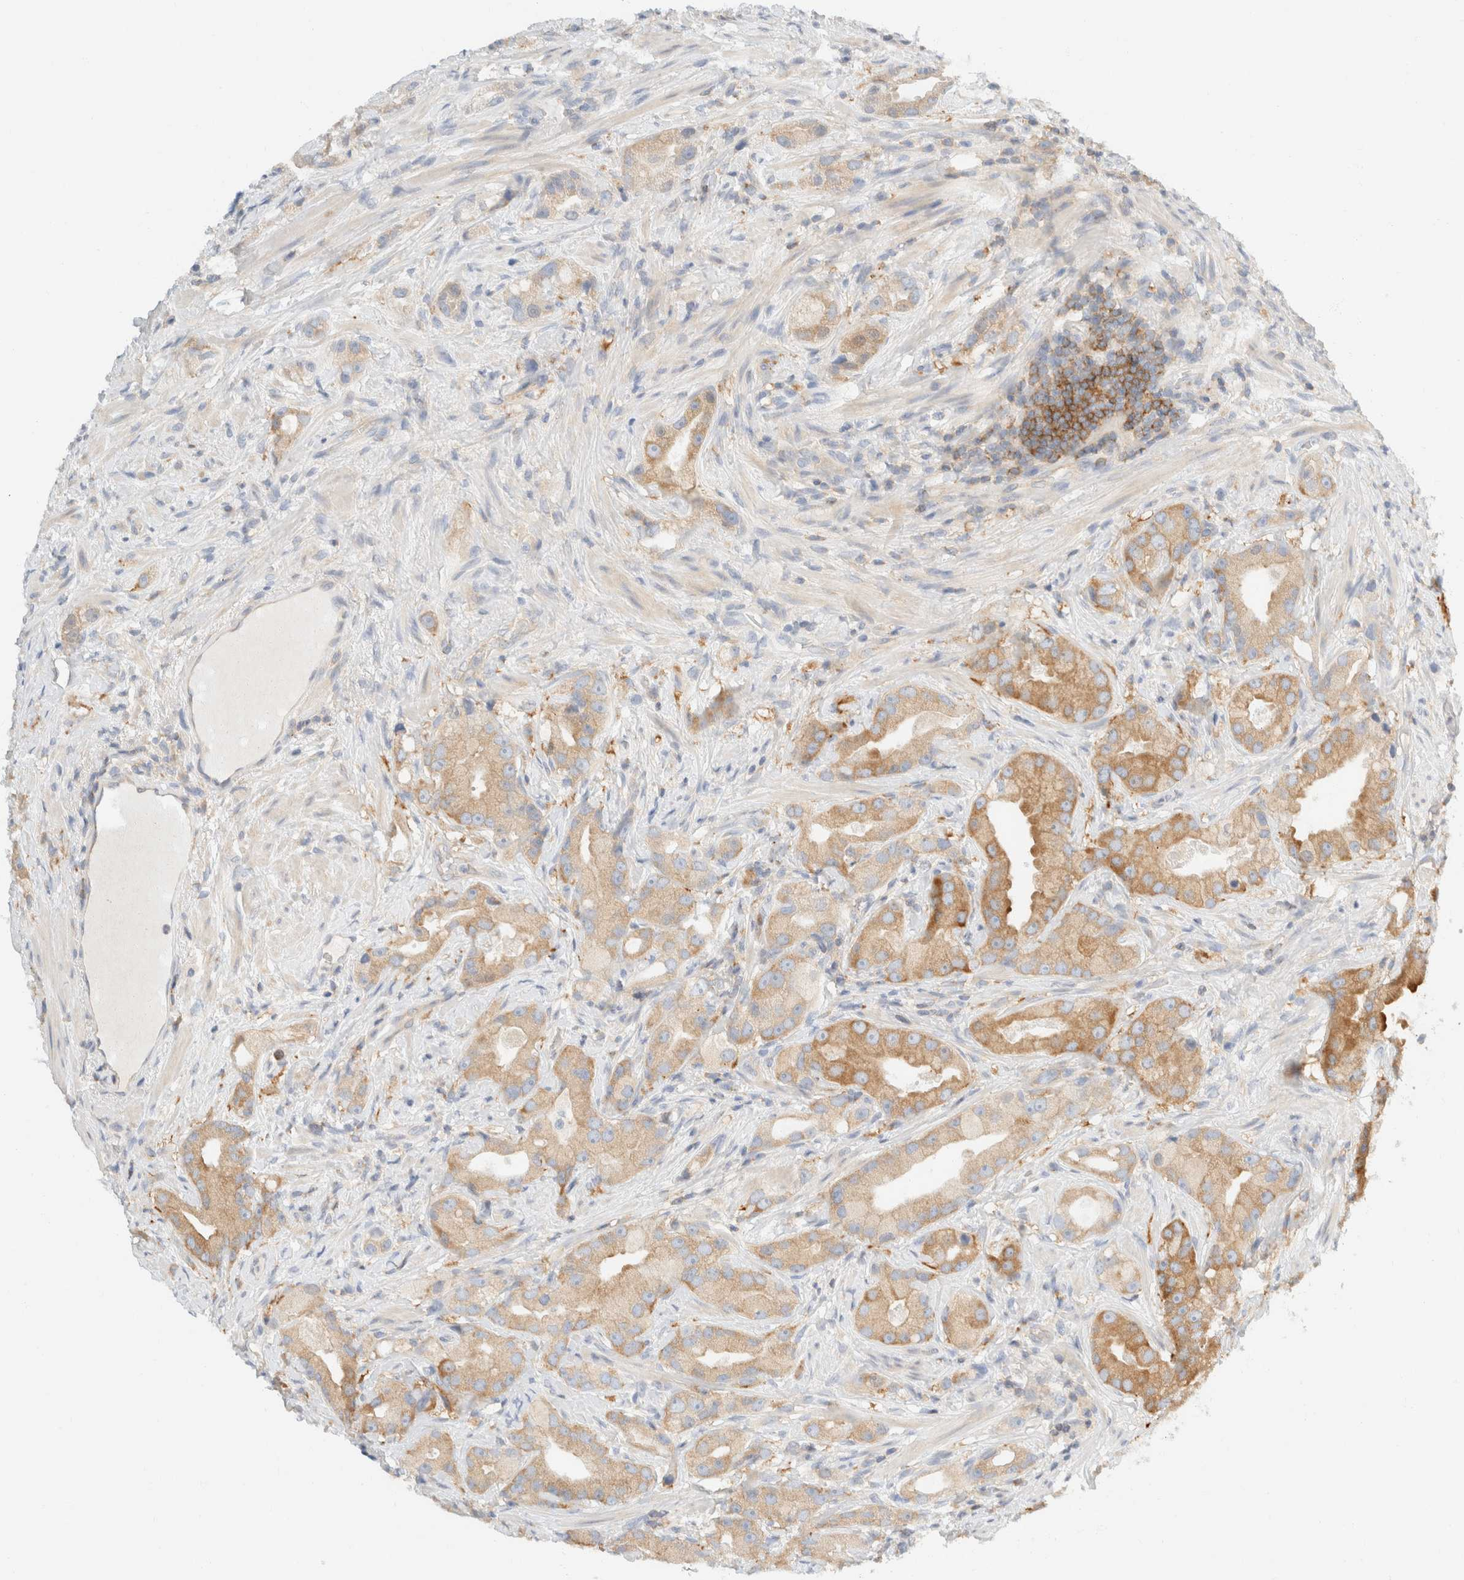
{"staining": {"intensity": "moderate", "quantity": ">75%", "location": "cytoplasmic/membranous"}, "tissue": "prostate cancer", "cell_type": "Tumor cells", "image_type": "cancer", "snomed": [{"axis": "morphology", "description": "Adenocarcinoma, High grade"}, {"axis": "topography", "description": "Prostate"}], "caption": "Brown immunohistochemical staining in human prostate cancer (high-grade adenocarcinoma) displays moderate cytoplasmic/membranous staining in about >75% of tumor cells.", "gene": "SH3GLB2", "patient": {"sex": "male", "age": 63}}